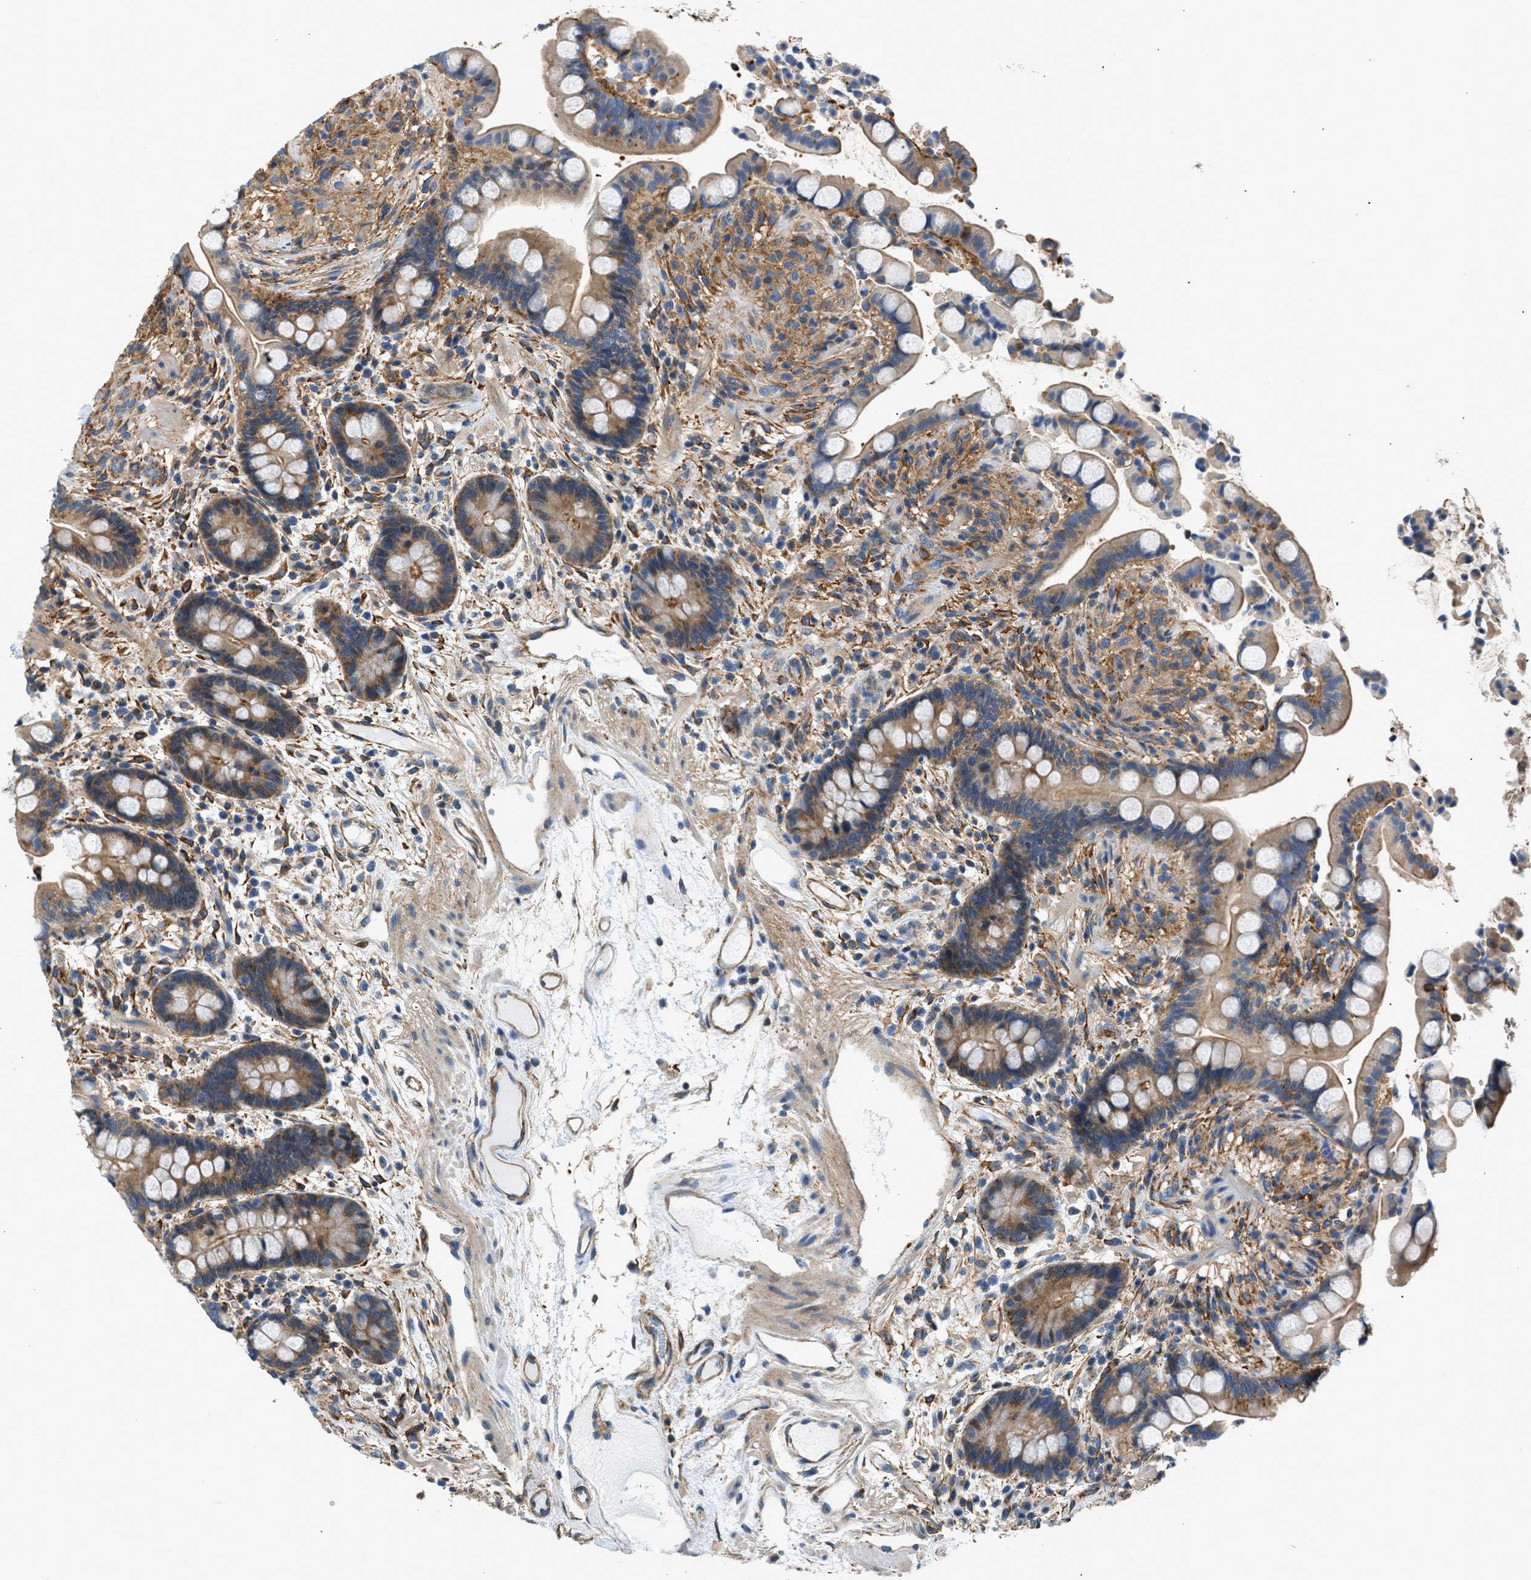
{"staining": {"intensity": "weak", "quantity": ">75%", "location": "cytoplasmic/membranous"}, "tissue": "colon", "cell_type": "Endothelial cells", "image_type": "normal", "snomed": [{"axis": "morphology", "description": "Normal tissue, NOS"}, {"axis": "topography", "description": "Colon"}], "caption": "Immunohistochemistry micrograph of benign colon: human colon stained using immunohistochemistry demonstrates low levels of weak protein expression localized specifically in the cytoplasmic/membranous of endothelial cells, appearing as a cytoplasmic/membranous brown color.", "gene": "SEPTIN2", "patient": {"sex": "male", "age": 73}}